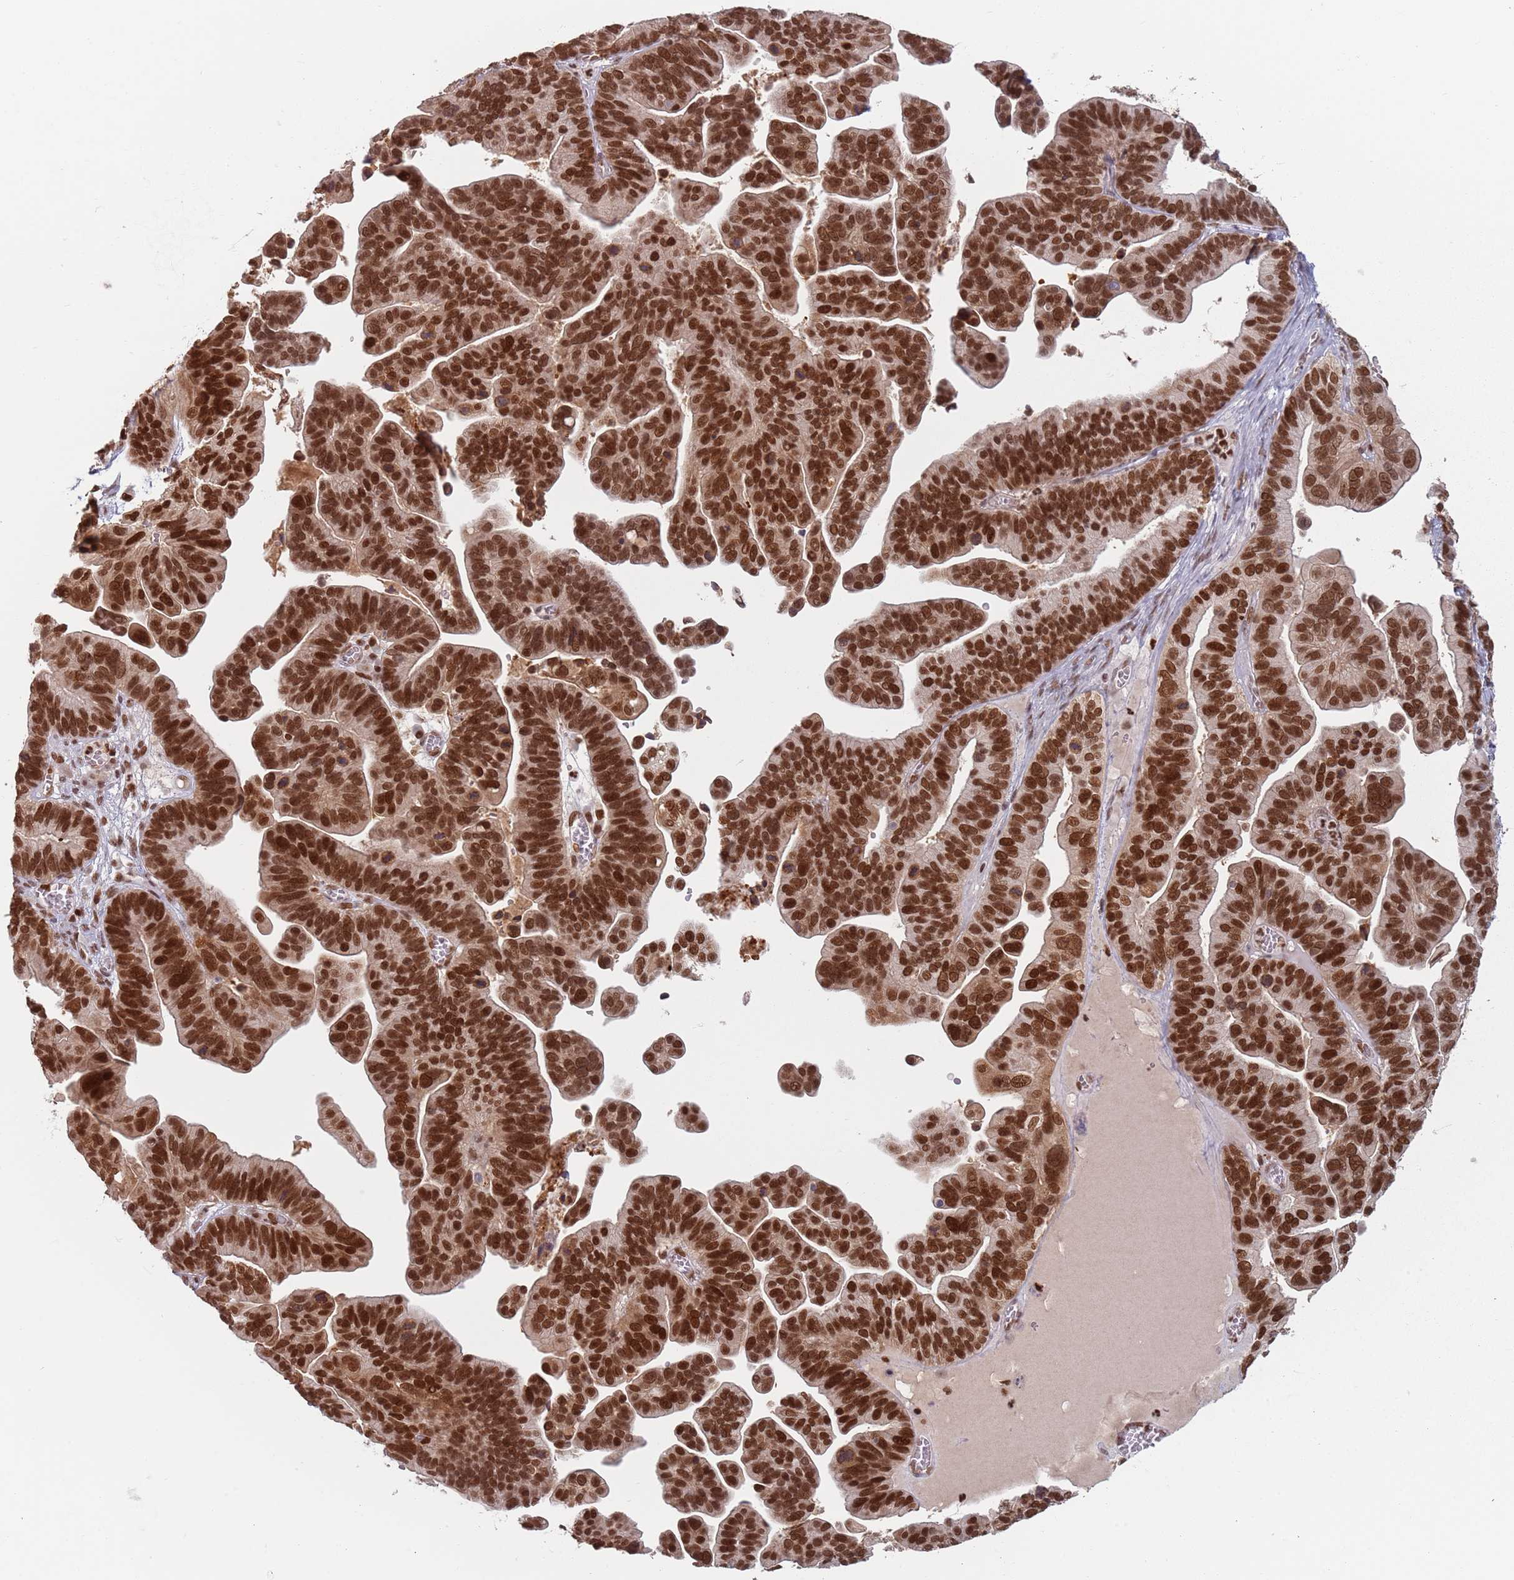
{"staining": {"intensity": "strong", "quantity": ">75%", "location": "nuclear"}, "tissue": "ovarian cancer", "cell_type": "Tumor cells", "image_type": "cancer", "snomed": [{"axis": "morphology", "description": "Cystadenocarcinoma, serous, NOS"}, {"axis": "topography", "description": "Ovary"}], "caption": "A brown stain labels strong nuclear expression of a protein in human serous cystadenocarcinoma (ovarian) tumor cells.", "gene": "NUP50", "patient": {"sex": "female", "age": 56}}